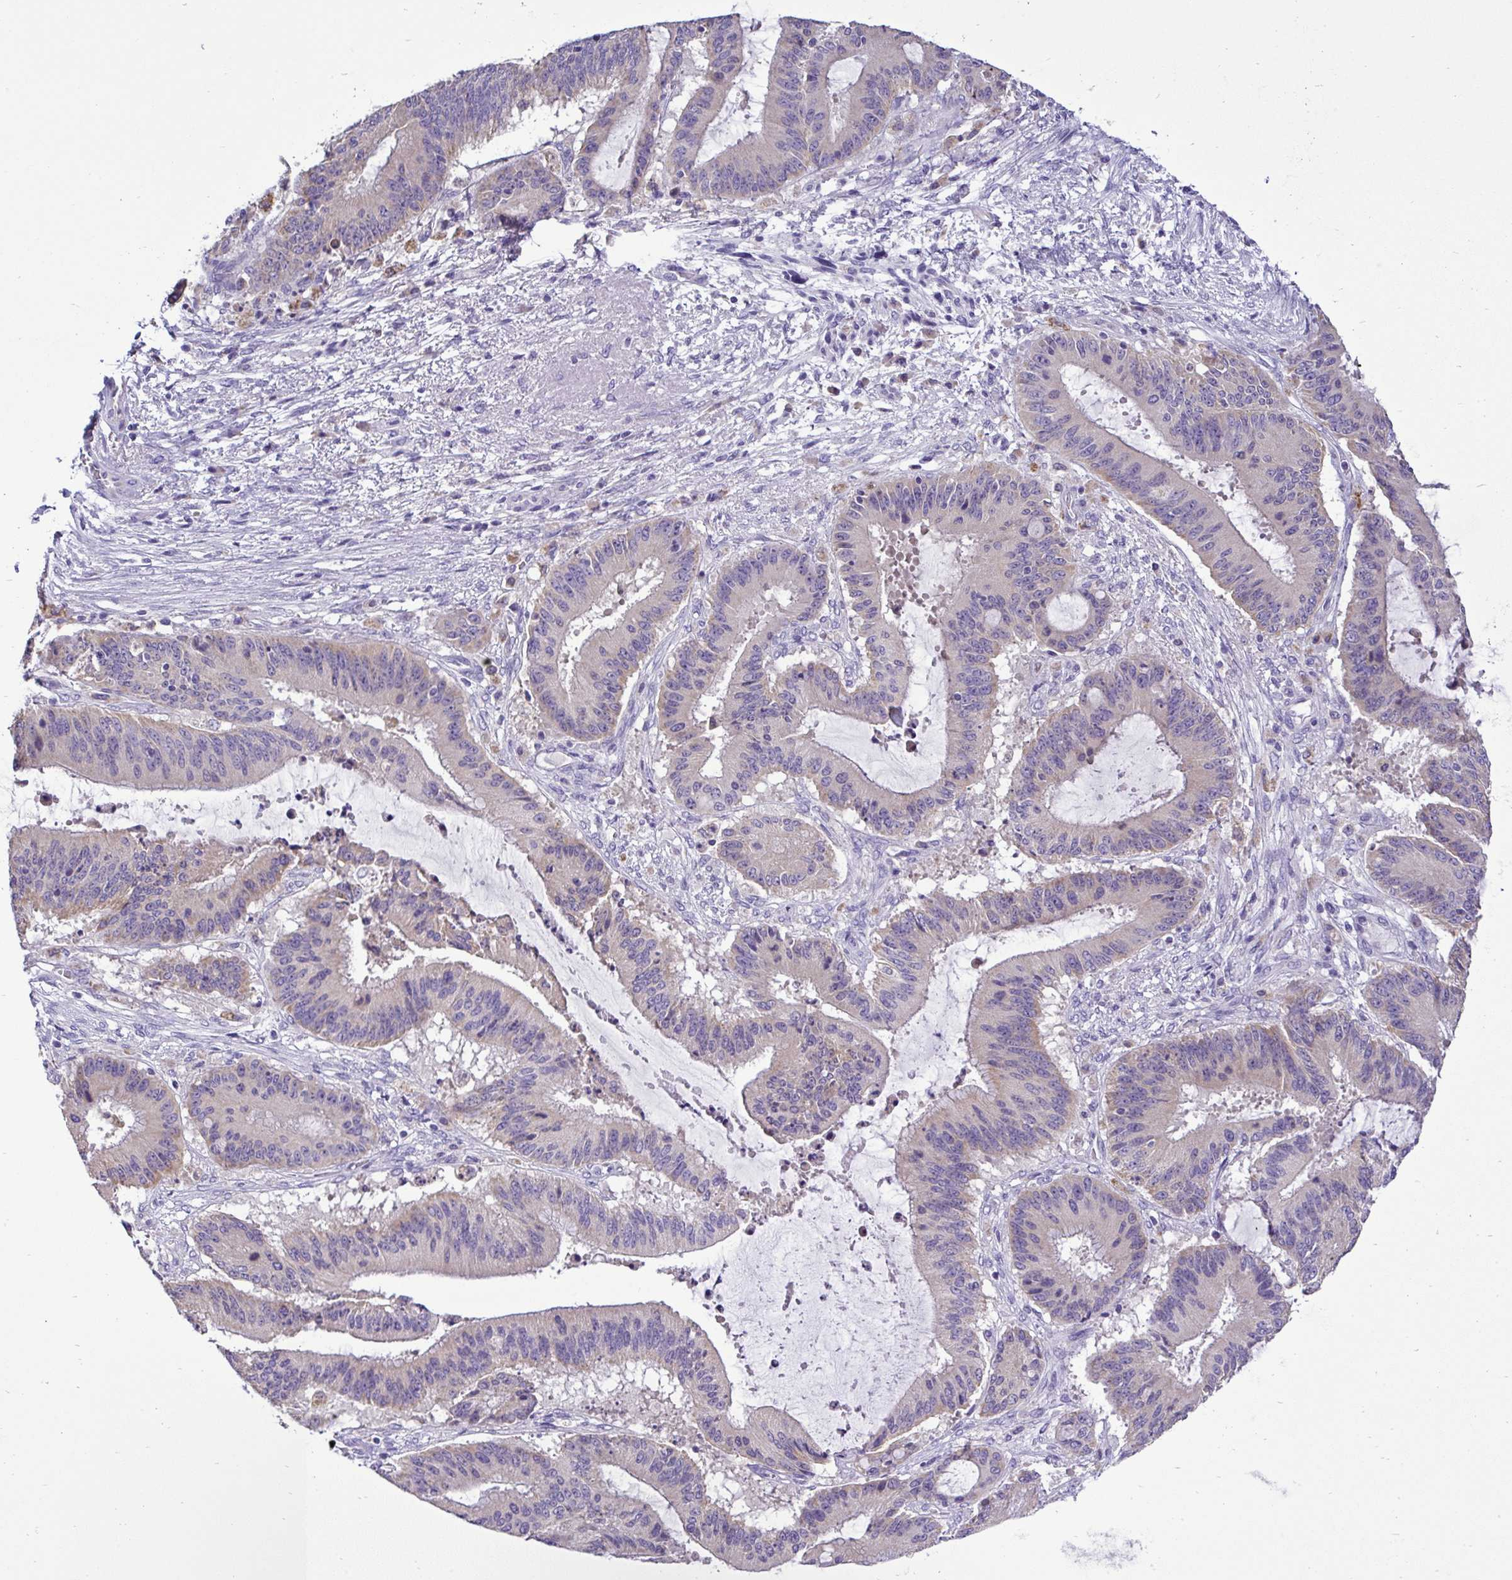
{"staining": {"intensity": "weak", "quantity": "<25%", "location": "cytoplasmic/membranous"}, "tissue": "liver cancer", "cell_type": "Tumor cells", "image_type": "cancer", "snomed": [{"axis": "morphology", "description": "Normal tissue, NOS"}, {"axis": "morphology", "description": "Cholangiocarcinoma"}, {"axis": "topography", "description": "Liver"}, {"axis": "topography", "description": "Peripheral nerve tissue"}], "caption": "Micrograph shows no significant protein positivity in tumor cells of liver cholangiocarcinoma.", "gene": "ST8SIA2", "patient": {"sex": "female", "age": 73}}